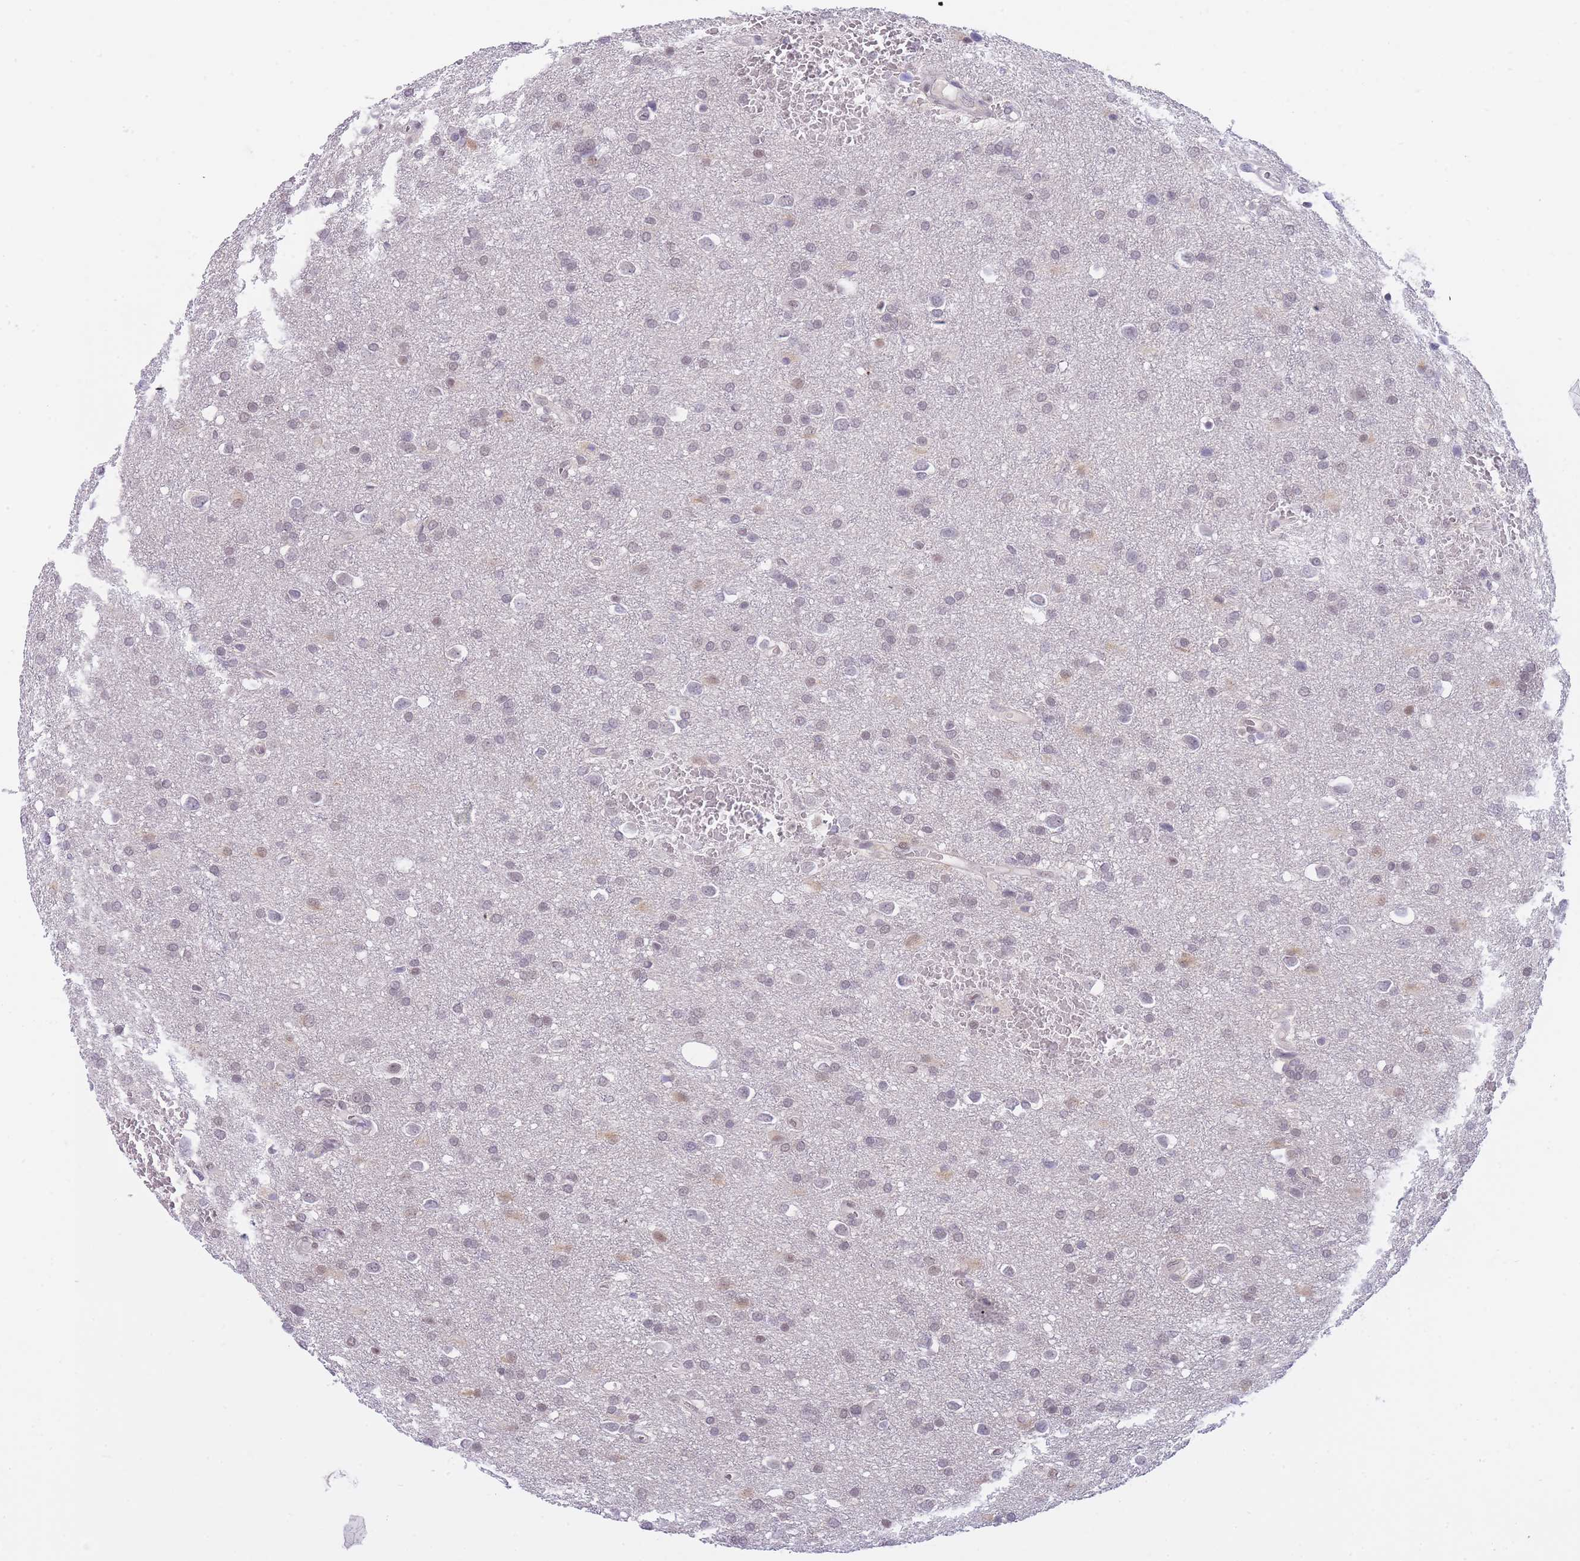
{"staining": {"intensity": "weak", "quantity": "25%-75%", "location": "nuclear"}, "tissue": "glioma", "cell_type": "Tumor cells", "image_type": "cancer", "snomed": [{"axis": "morphology", "description": "Glioma, malignant, Low grade"}, {"axis": "topography", "description": "Brain"}], "caption": "A photomicrograph of glioma stained for a protein reveals weak nuclear brown staining in tumor cells. The staining was performed using DAB to visualize the protein expression in brown, while the nuclei were stained in blue with hematoxylin (Magnification: 20x).", "gene": "GOLGA6L25", "patient": {"sex": "female", "age": 32}}